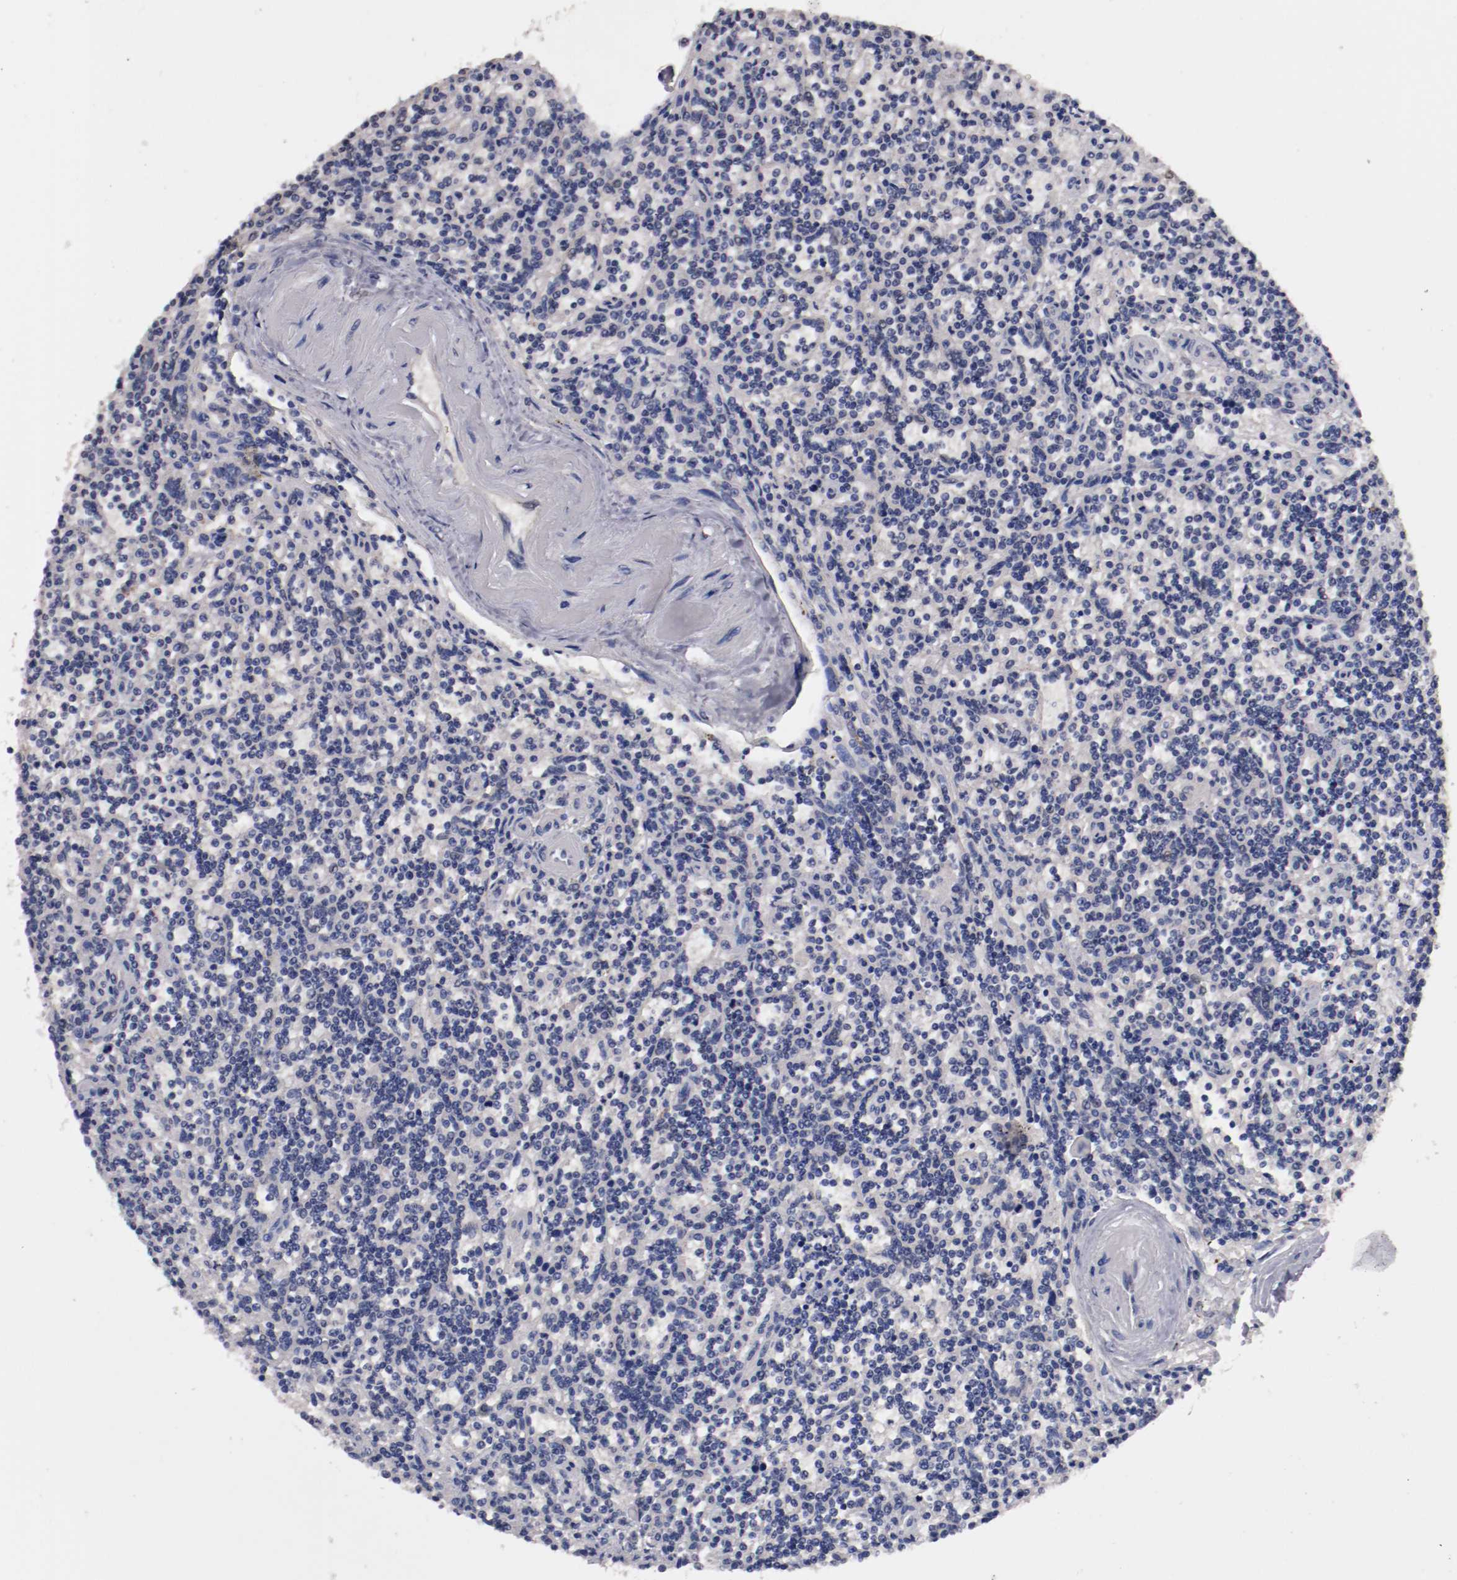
{"staining": {"intensity": "negative", "quantity": "none", "location": "none"}, "tissue": "lymphoma", "cell_type": "Tumor cells", "image_type": "cancer", "snomed": [{"axis": "morphology", "description": "Malignant lymphoma, non-Hodgkin's type, Low grade"}, {"axis": "topography", "description": "Spleen"}], "caption": "Low-grade malignant lymphoma, non-Hodgkin's type was stained to show a protein in brown. There is no significant expression in tumor cells.", "gene": "FAM81A", "patient": {"sex": "male", "age": 73}}